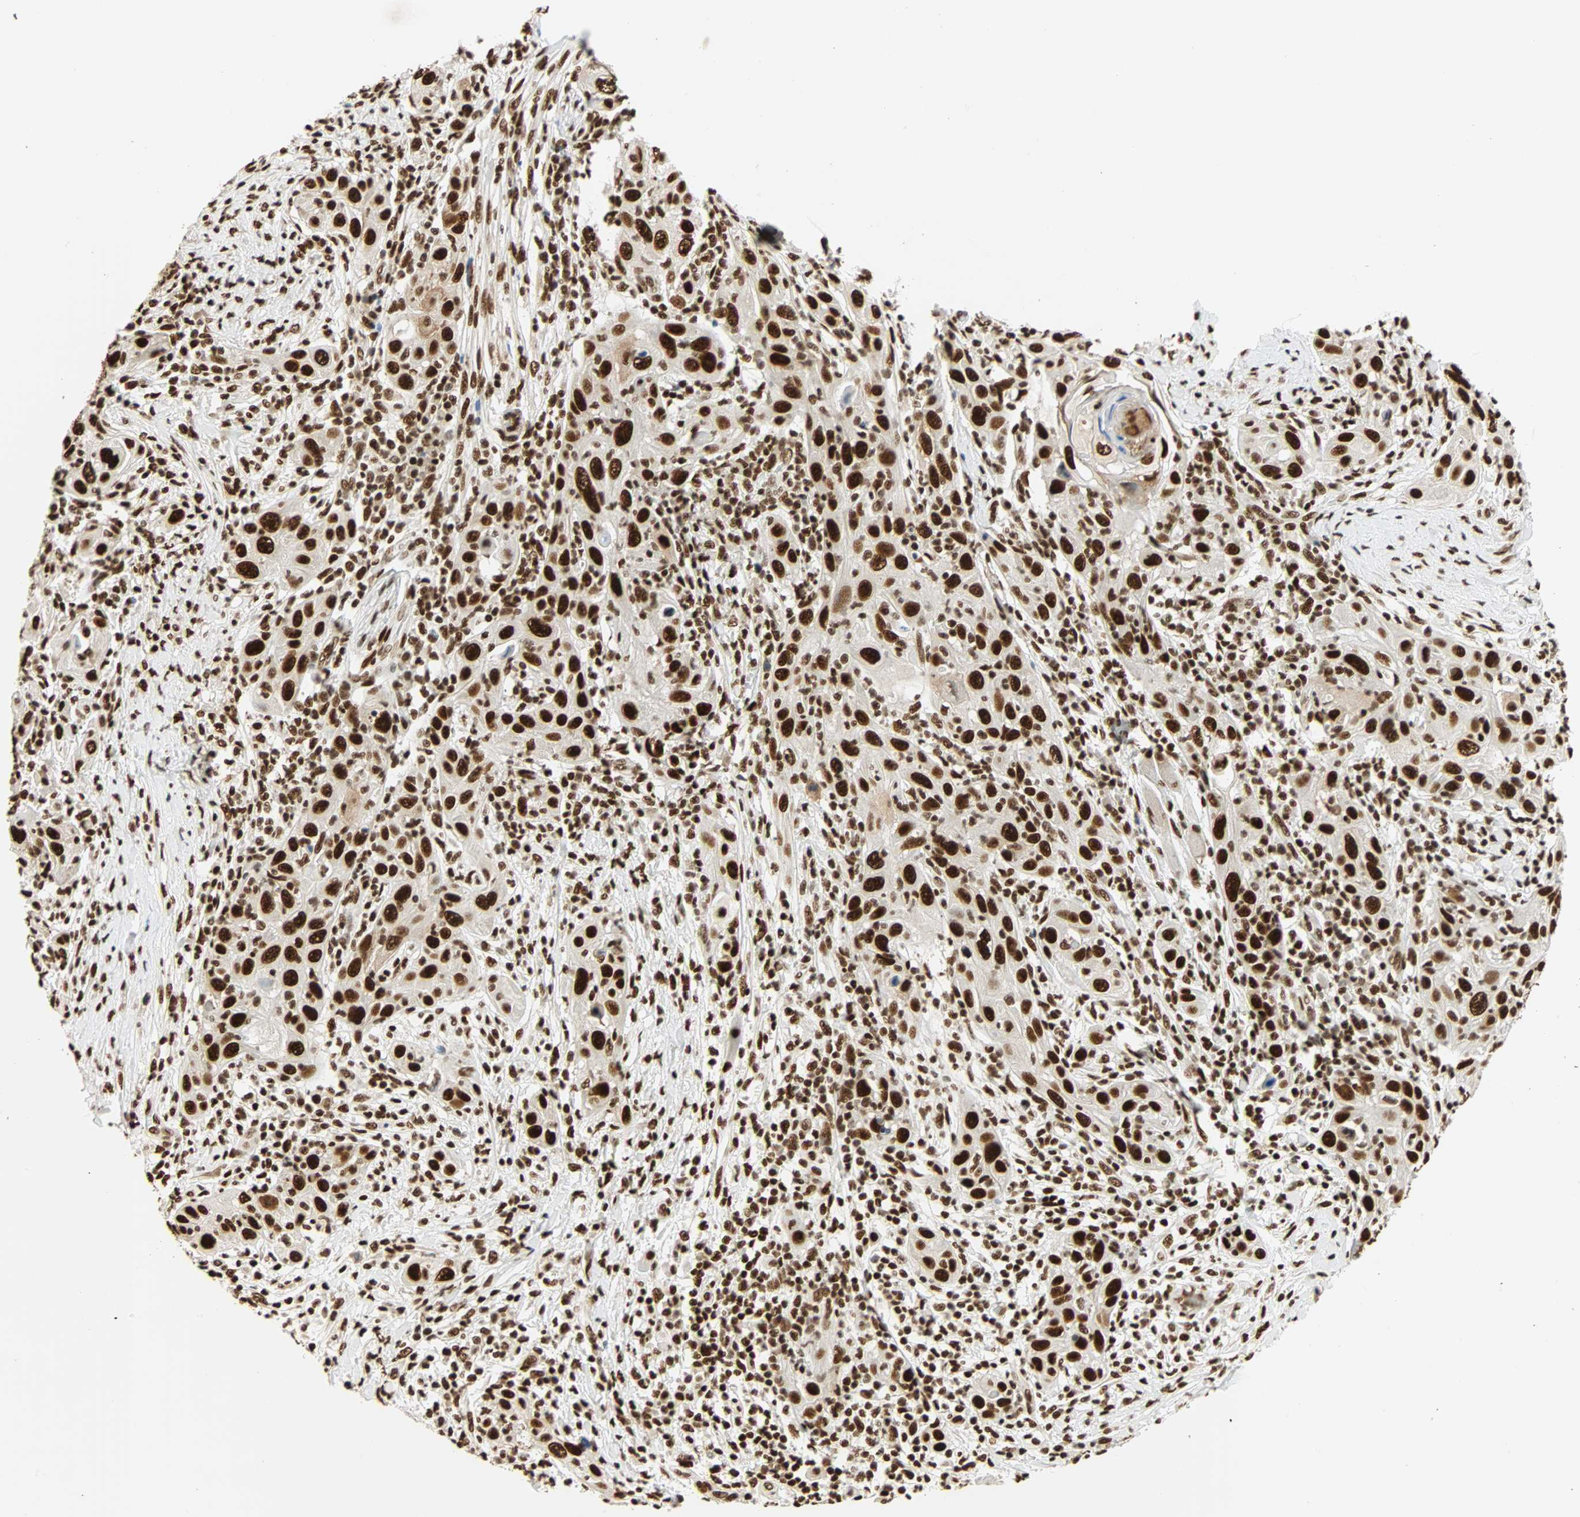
{"staining": {"intensity": "strong", "quantity": ">75%", "location": "nuclear"}, "tissue": "skin cancer", "cell_type": "Tumor cells", "image_type": "cancer", "snomed": [{"axis": "morphology", "description": "Squamous cell carcinoma, NOS"}, {"axis": "topography", "description": "Skin"}], "caption": "This is a photomicrograph of immunohistochemistry staining of skin cancer, which shows strong staining in the nuclear of tumor cells.", "gene": "CDK12", "patient": {"sex": "female", "age": 88}}